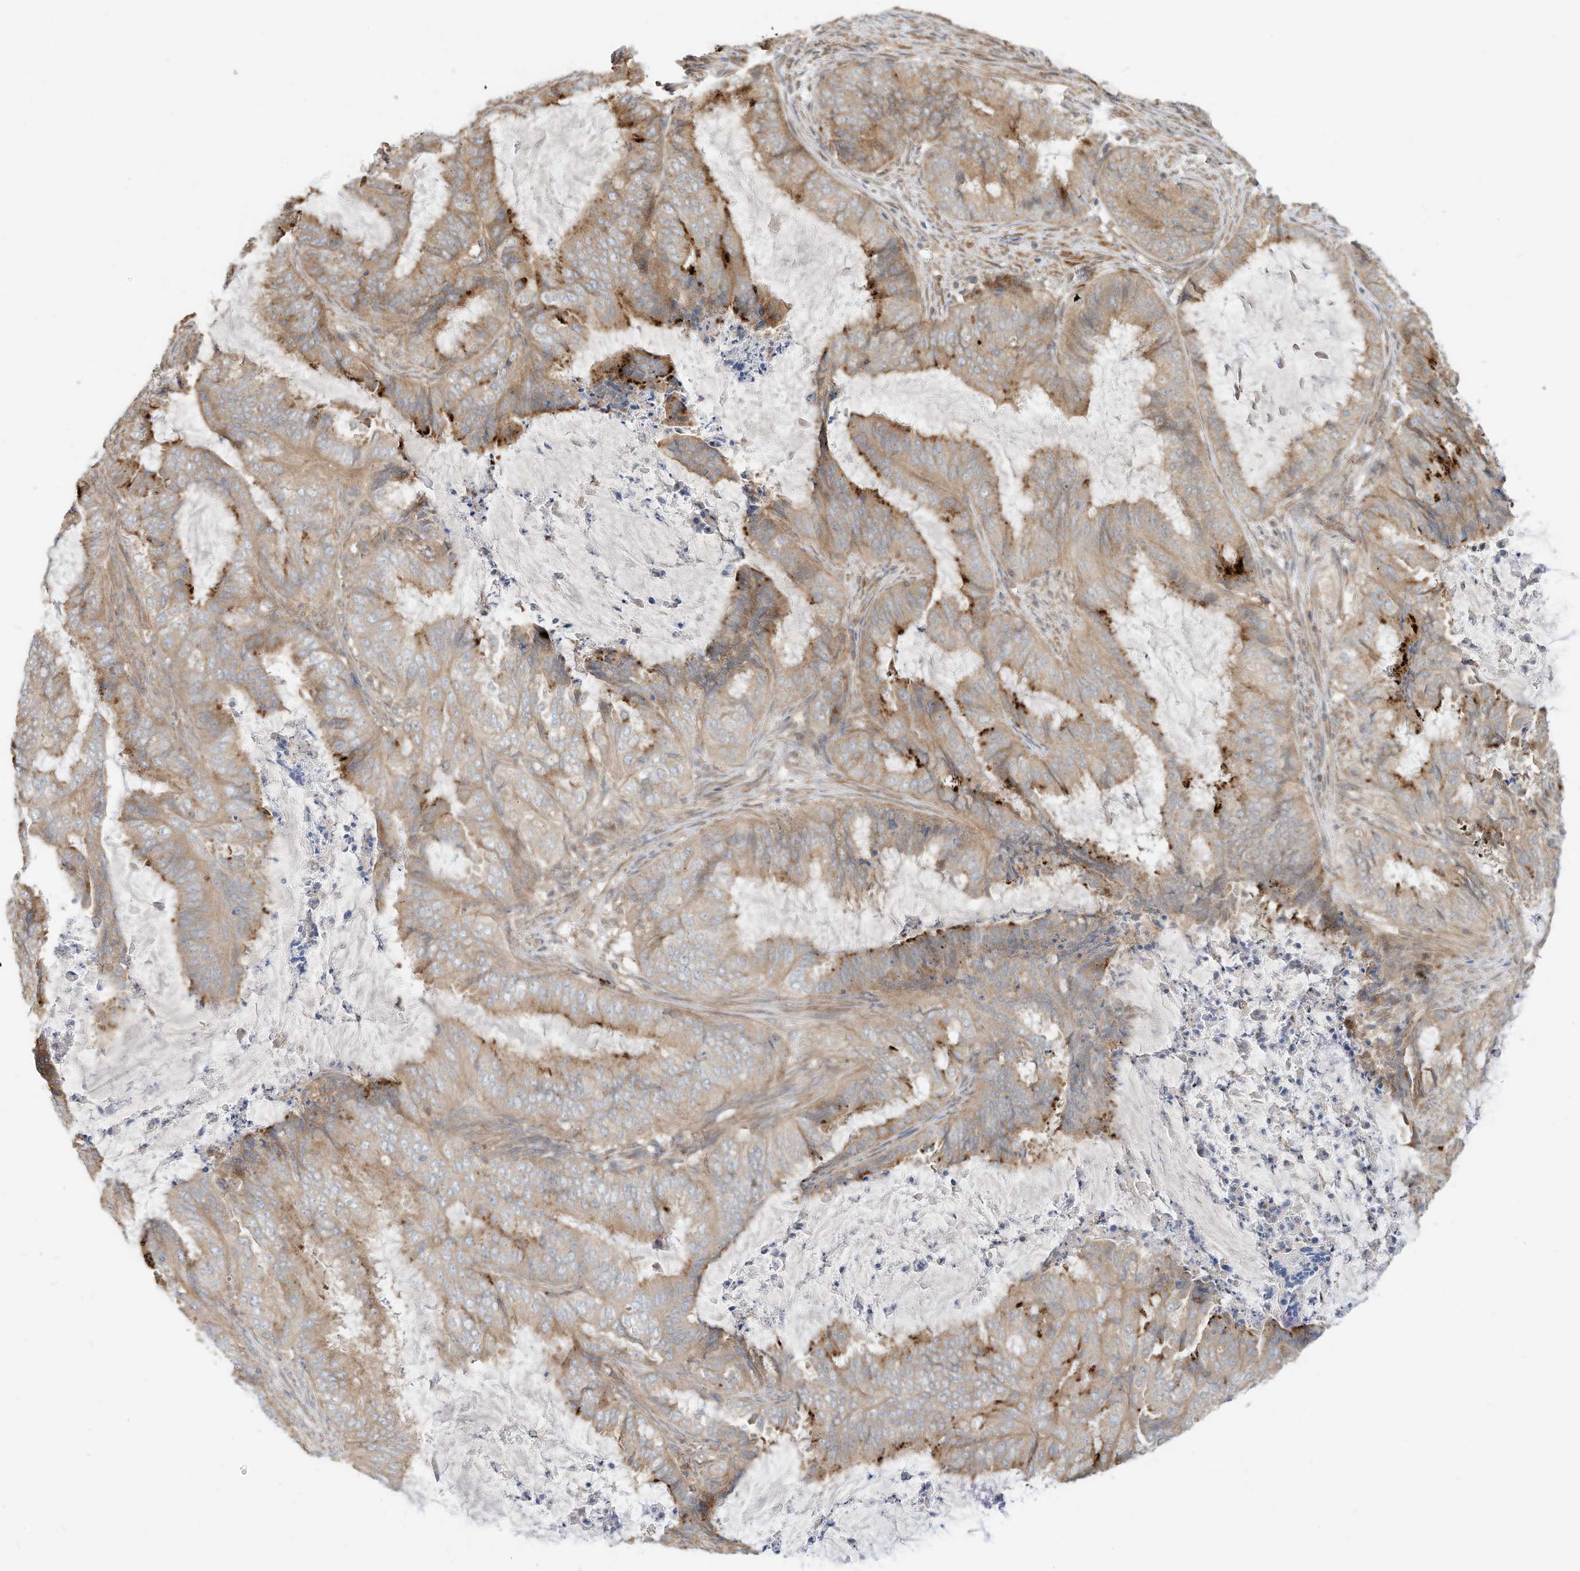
{"staining": {"intensity": "moderate", "quantity": "25%-75%", "location": "cytoplasmic/membranous"}, "tissue": "endometrial cancer", "cell_type": "Tumor cells", "image_type": "cancer", "snomed": [{"axis": "morphology", "description": "Adenocarcinoma, NOS"}, {"axis": "topography", "description": "Endometrium"}], "caption": "This is a micrograph of immunohistochemistry (IHC) staining of endometrial cancer, which shows moderate staining in the cytoplasmic/membranous of tumor cells.", "gene": "OFD1", "patient": {"sex": "female", "age": 51}}